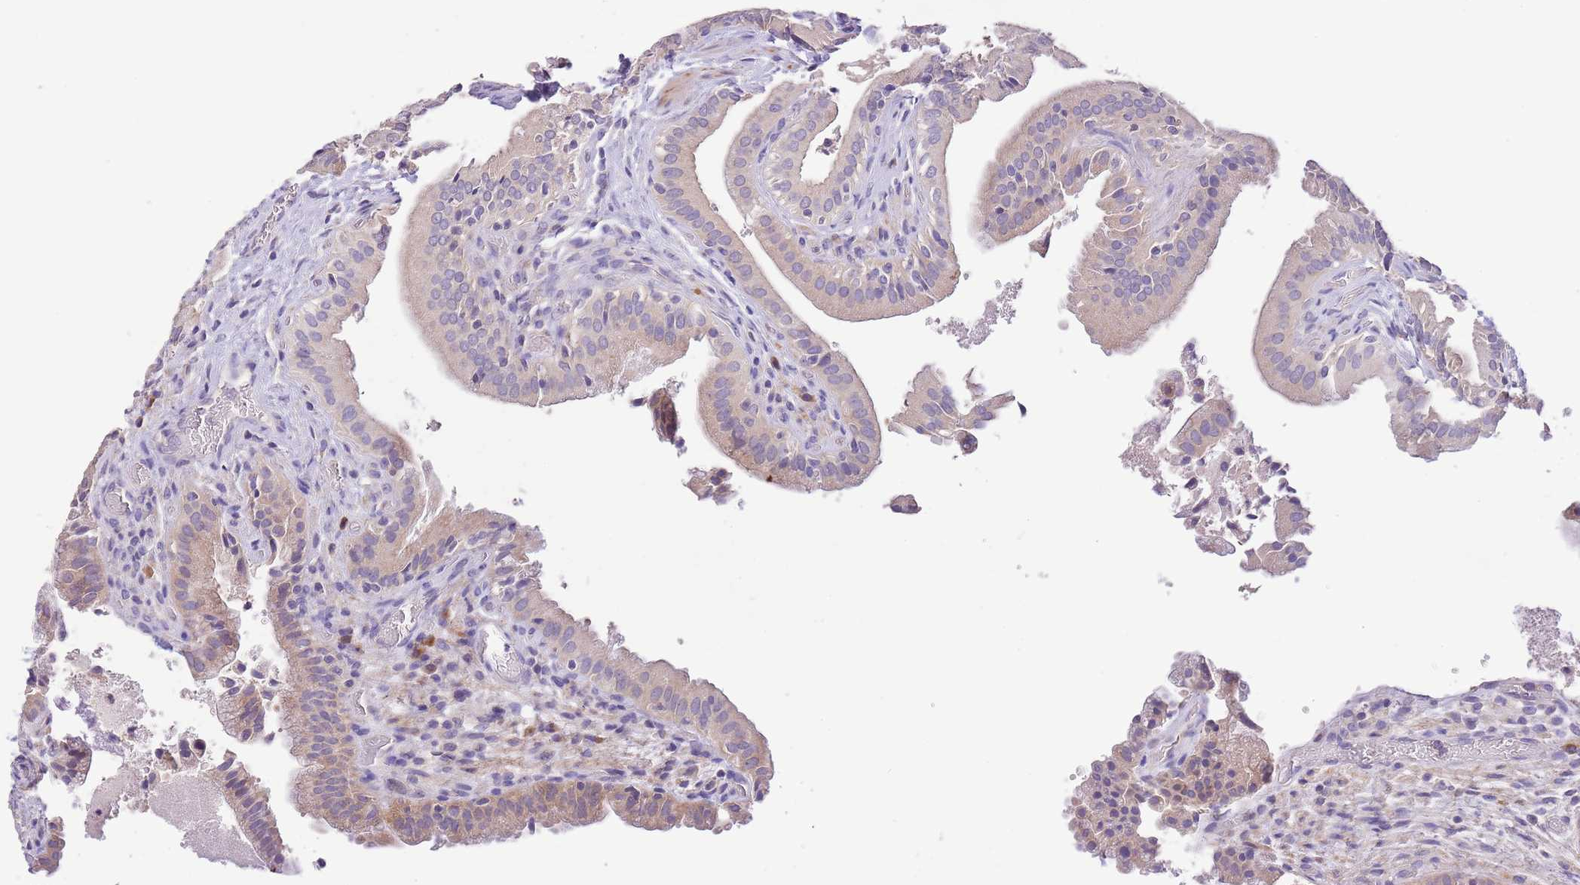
{"staining": {"intensity": "moderate", "quantity": "25%-75%", "location": "cytoplasmic/membranous"}, "tissue": "gallbladder", "cell_type": "Glandular cells", "image_type": "normal", "snomed": [{"axis": "morphology", "description": "Normal tissue, NOS"}, {"axis": "topography", "description": "Gallbladder"}], "caption": "Normal gallbladder exhibits moderate cytoplasmic/membranous expression in about 25%-75% of glandular cells, visualized by immunohistochemistry. Ihc stains the protein of interest in brown and the nuclei are stained blue.", "gene": "ZNF658", "patient": {"sex": "male", "age": 24}}